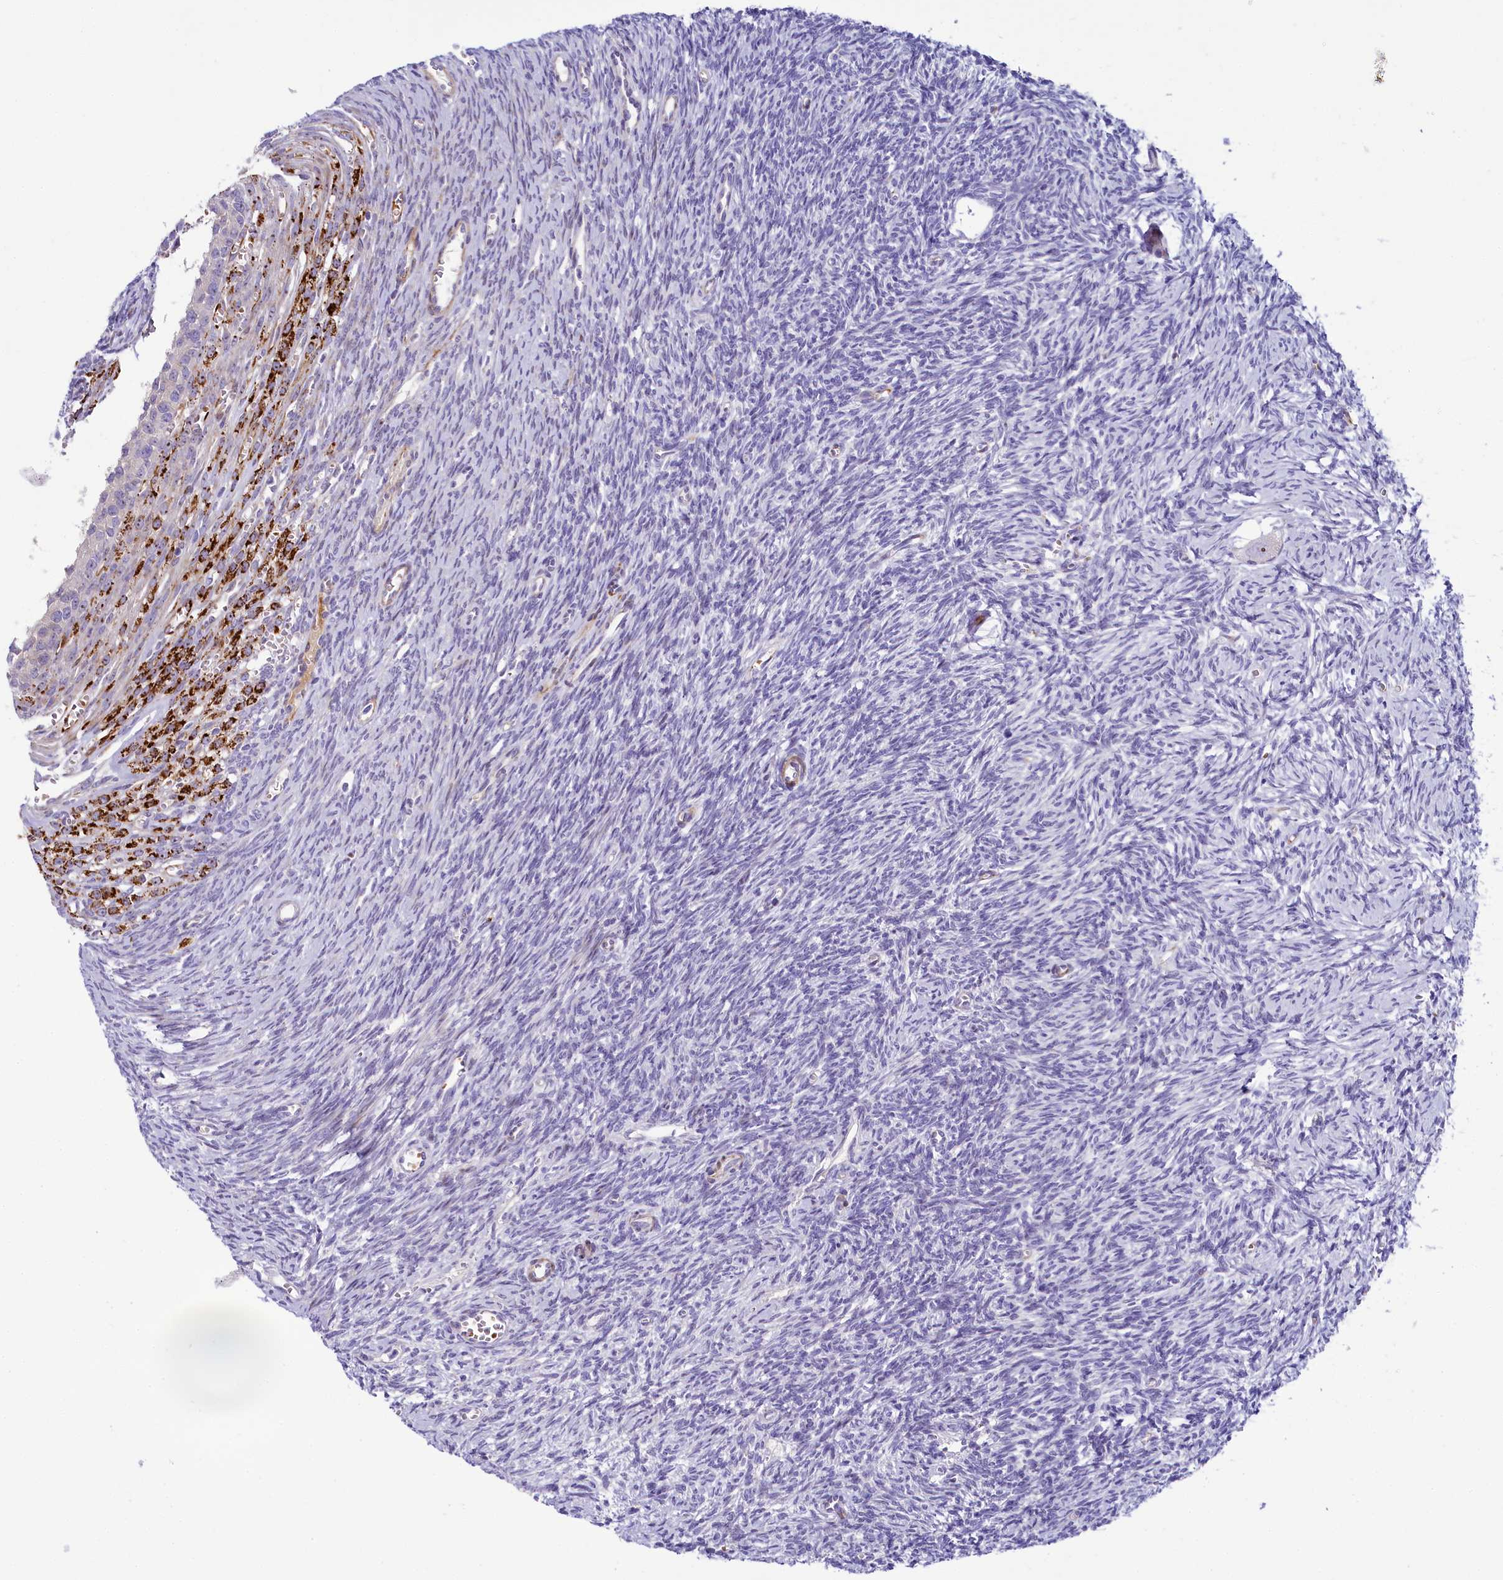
{"staining": {"intensity": "negative", "quantity": "none", "location": "none"}, "tissue": "ovary", "cell_type": "Follicle cells", "image_type": "normal", "snomed": [{"axis": "morphology", "description": "Normal tissue, NOS"}, {"axis": "topography", "description": "Ovary"}], "caption": "High power microscopy micrograph of an immunohistochemistry (IHC) photomicrograph of unremarkable ovary, revealing no significant expression in follicle cells.", "gene": "SH3TC2", "patient": {"sex": "female", "age": 39}}